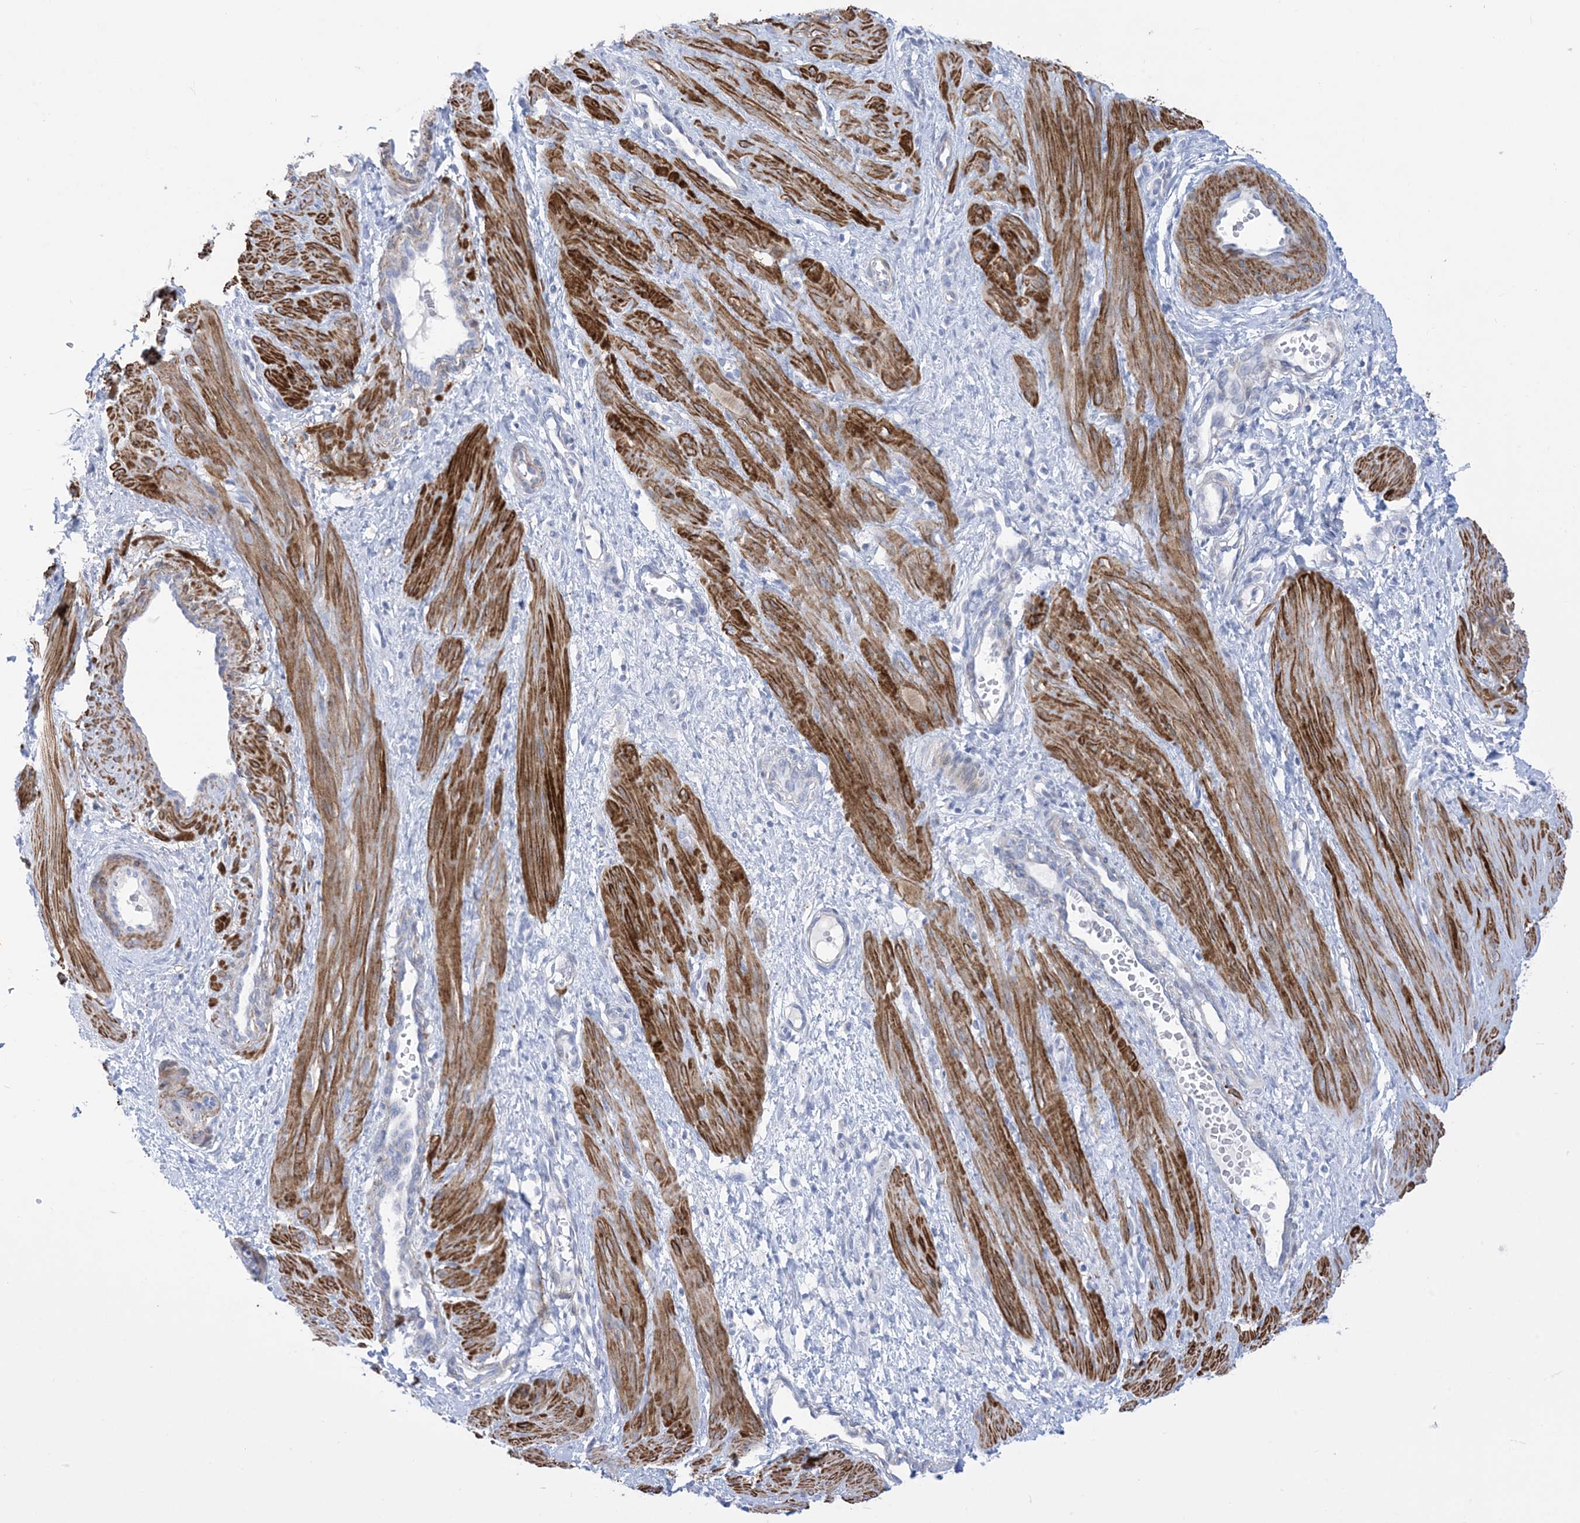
{"staining": {"intensity": "strong", "quantity": ">75%", "location": "cytoplasmic/membranous"}, "tissue": "smooth muscle", "cell_type": "Smooth muscle cells", "image_type": "normal", "snomed": [{"axis": "morphology", "description": "Normal tissue, NOS"}, {"axis": "topography", "description": "Endometrium"}], "caption": "Smooth muscle cells reveal high levels of strong cytoplasmic/membranous positivity in about >75% of cells in normal smooth muscle. (Stains: DAB (3,3'-diaminobenzidine) in brown, nuclei in blue, Microscopy: brightfield microscopy at high magnification).", "gene": "MARS2", "patient": {"sex": "female", "age": 33}}